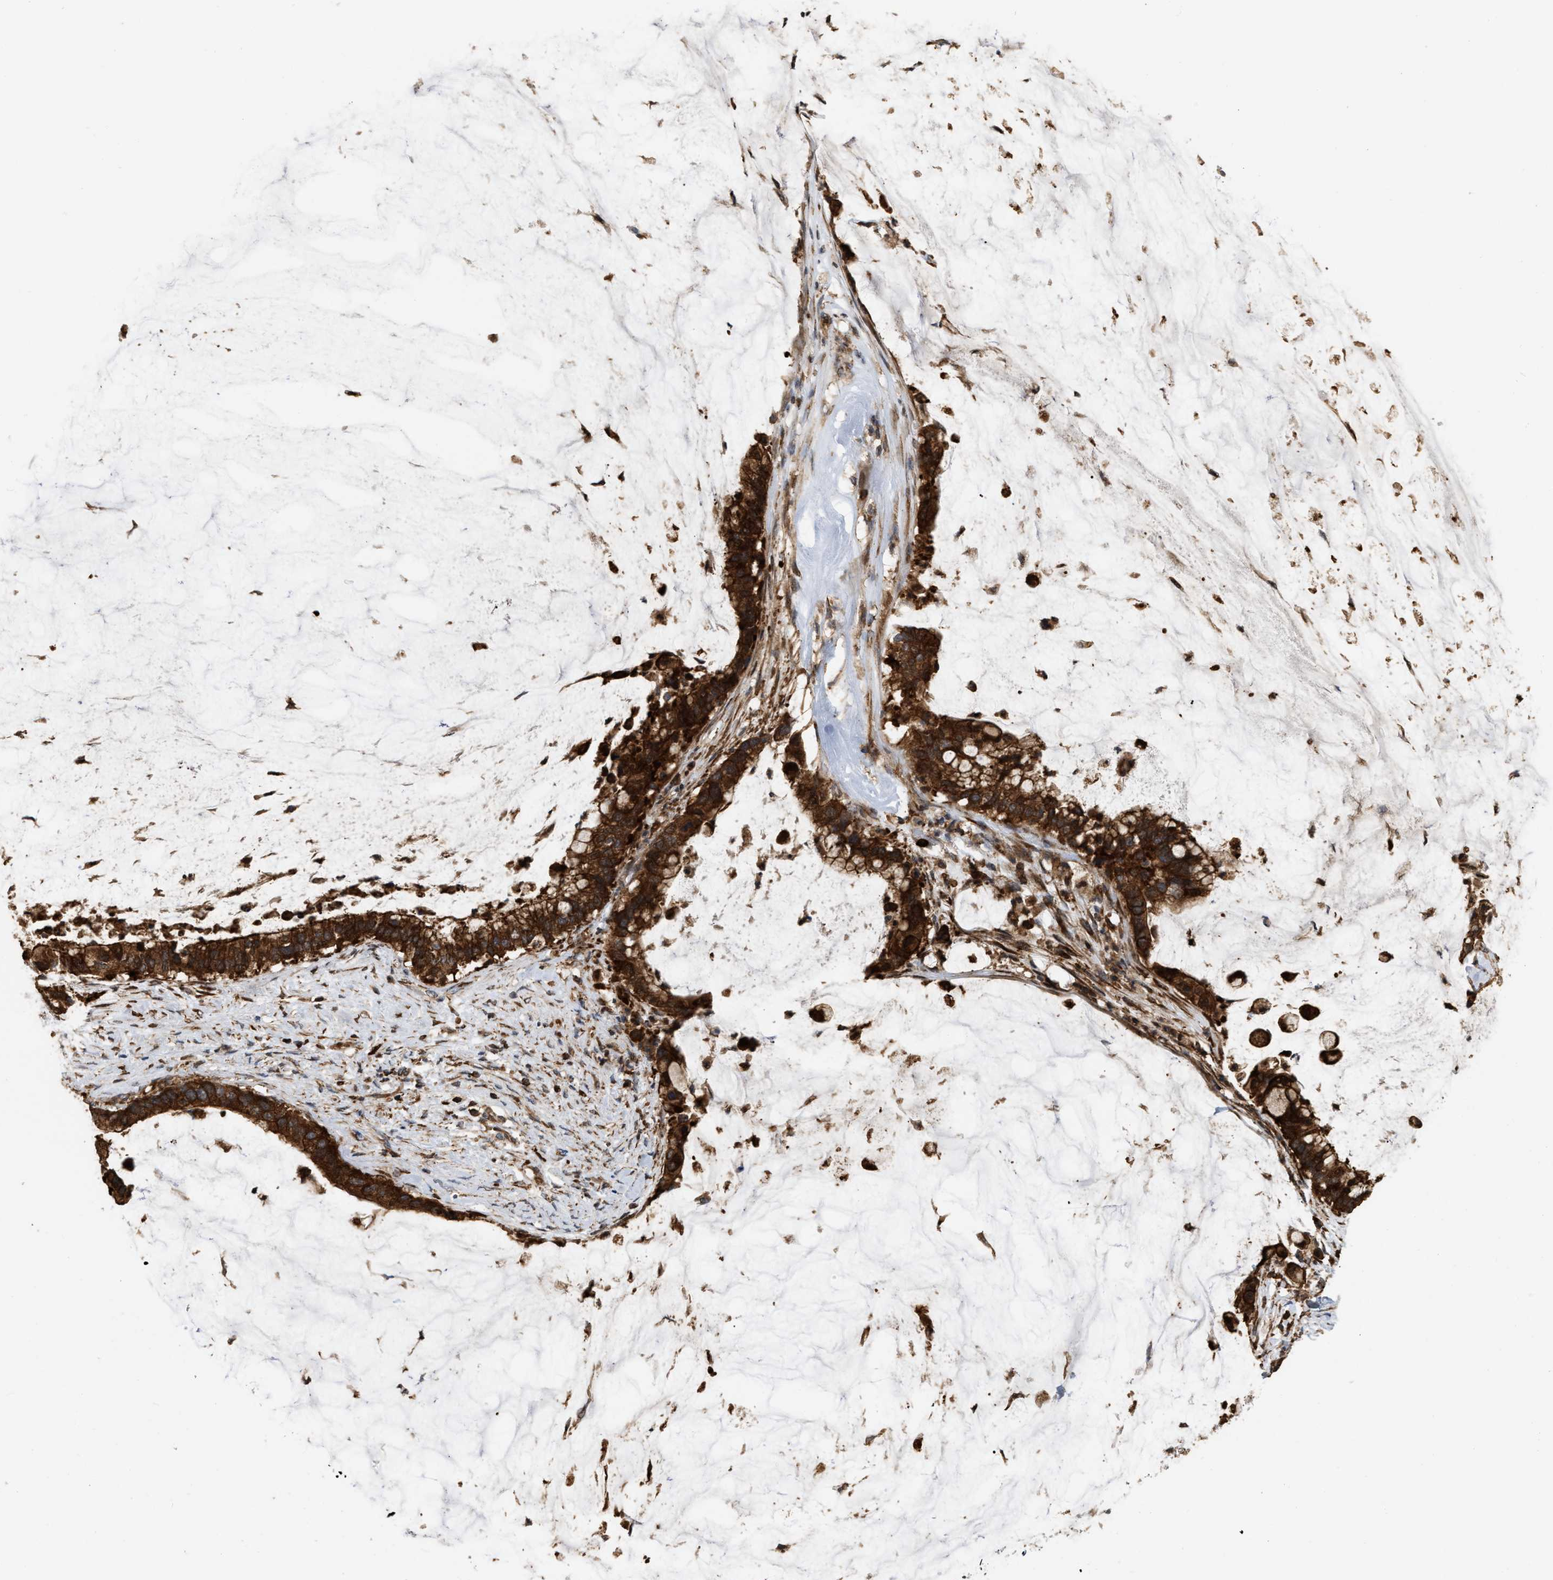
{"staining": {"intensity": "strong", "quantity": ">75%", "location": "cytoplasmic/membranous"}, "tissue": "pancreatic cancer", "cell_type": "Tumor cells", "image_type": "cancer", "snomed": [{"axis": "morphology", "description": "Adenocarcinoma, NOS"}, {"axis": "topography", "description": "Pancreas"}], "caption": "A photomicrograph of pancreatic cancer stained for a protein exhibits strong cytoplasmic/membranous brown staining in tumor cells.", "gene": "IQCE", "patient": {"sex": "male", "age": 41}}